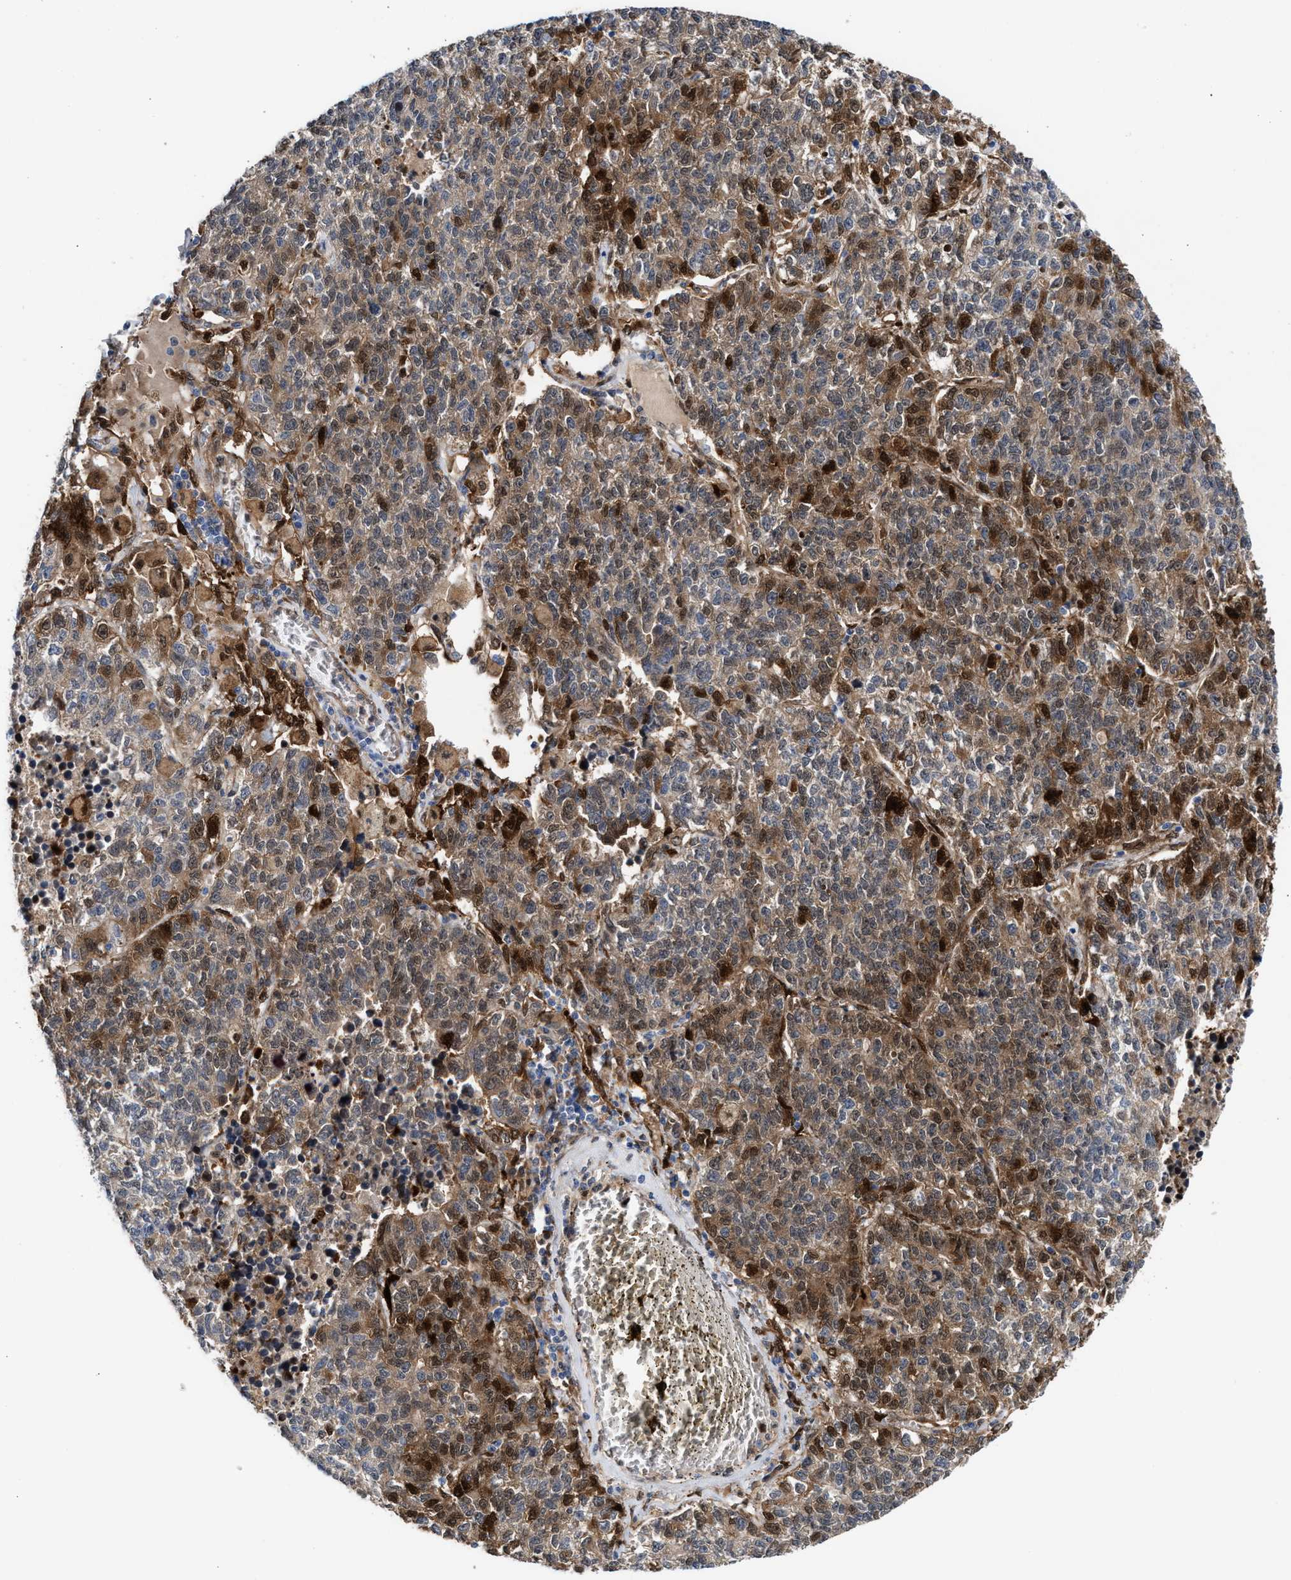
{"staining": {"intensity": "moderate", "quantity": "25%-75%", "location": "cytoplasmic/membranous,nuclear"}, "tissue": "lung cancer", "cell_type": "Tumor cells", "image_type": "cancer", "snomed": [{"axis": "morphology", "description": "Adenocarcinoma, NOS"}, {"axis": "topography", "description": "Lung"}], "caption": "The micrograph reveals immunohistochemical staining of lung cancer. There is moderate cytoplasmic/membranous and nuclear staining is seen in about 25%-75% of tumor cells.", "gene": "TP53I3", "patient": {"sex": "male", "age": 49}}